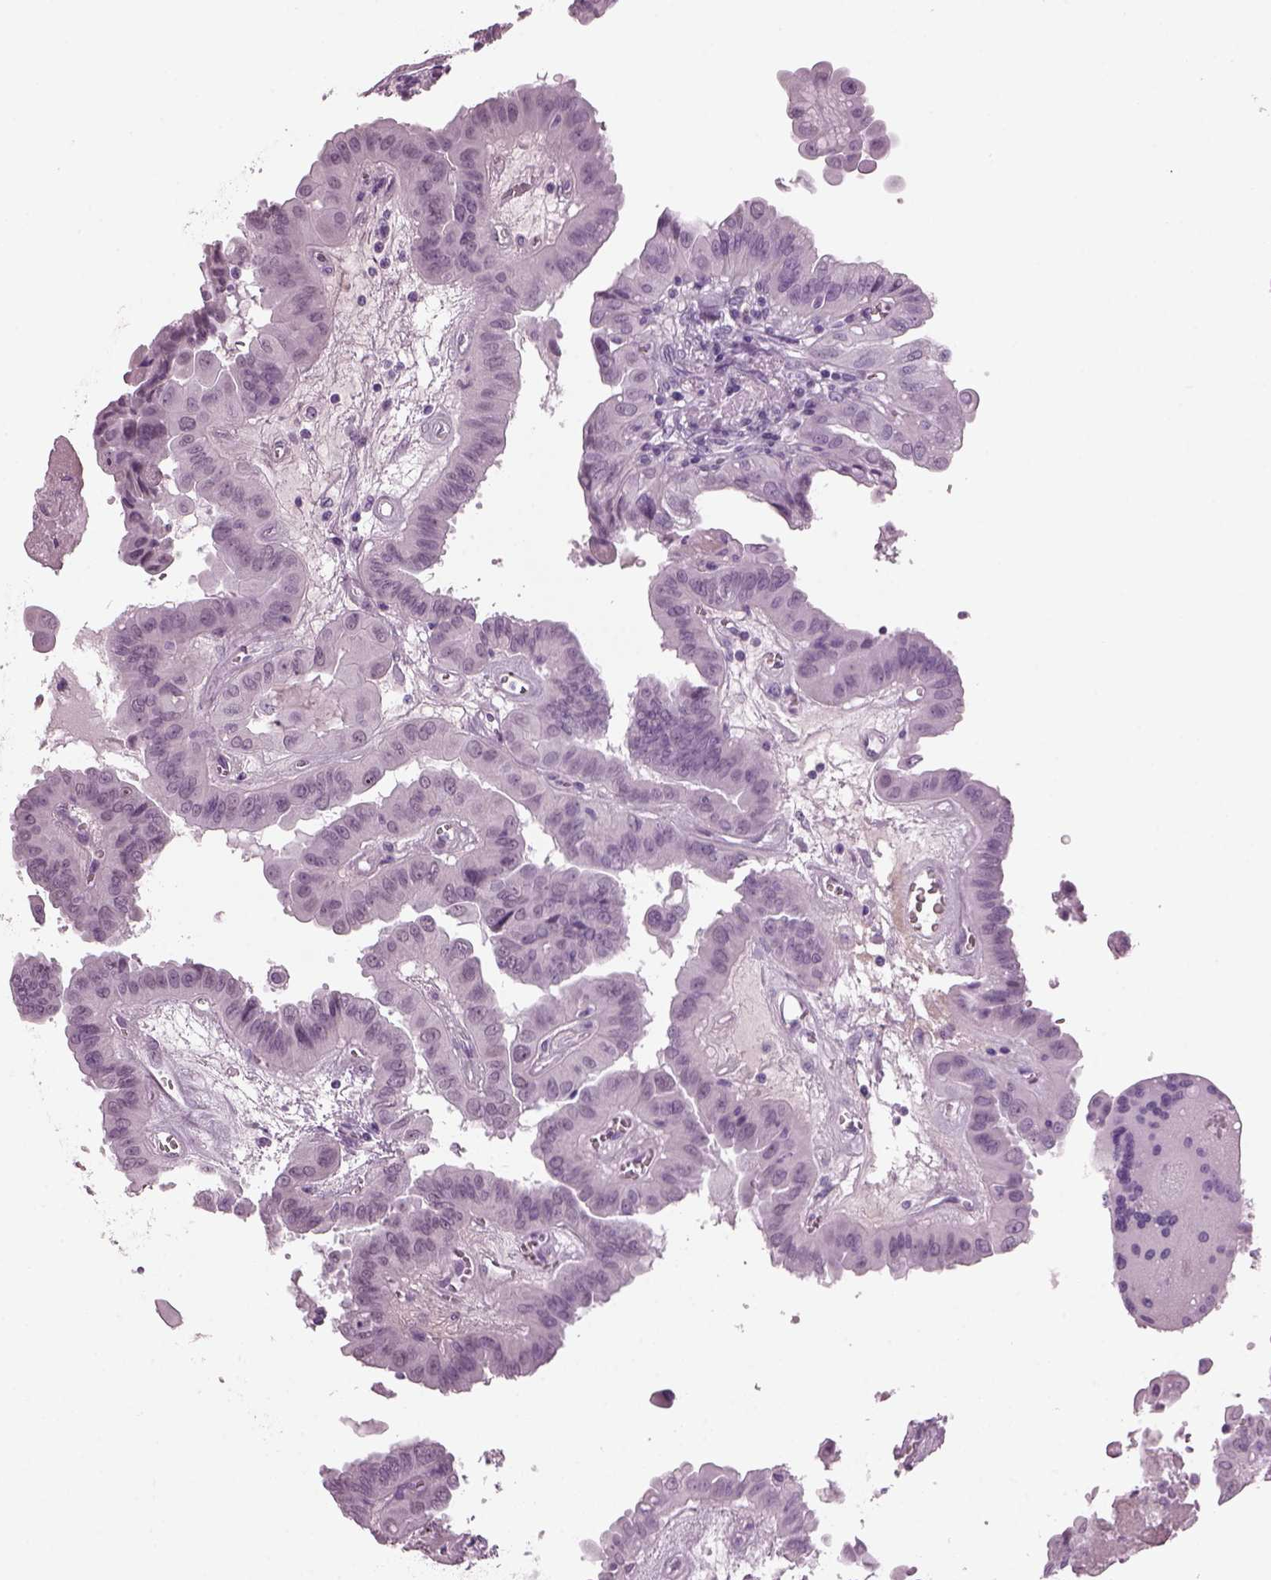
{"staining": {"intensity": "negative", "quantity": "none", "location": "none"}, "tissue": "thyroid cancer", "cell_type": "Tumor cells", "image_type": "cancer", "snomed": [{"axis": "morphology", "description": "Papillary adenocarcinoma, NOS"}, {"axis": "topography", "description": "Thyroid gland"}], "caption": "An IHC histopathology image of thyroid cancer (papillary adenocarcinoma) is shown. There is no staining in tumor cells of thyroid cancer (papillary adenocarcinoma). (DAB (3,3'-diaminobenzidine) IHC with hematoxylin counter stain).", "gene": "KRTAP3-2", "patient": {"sex": "female", "age": 37}}